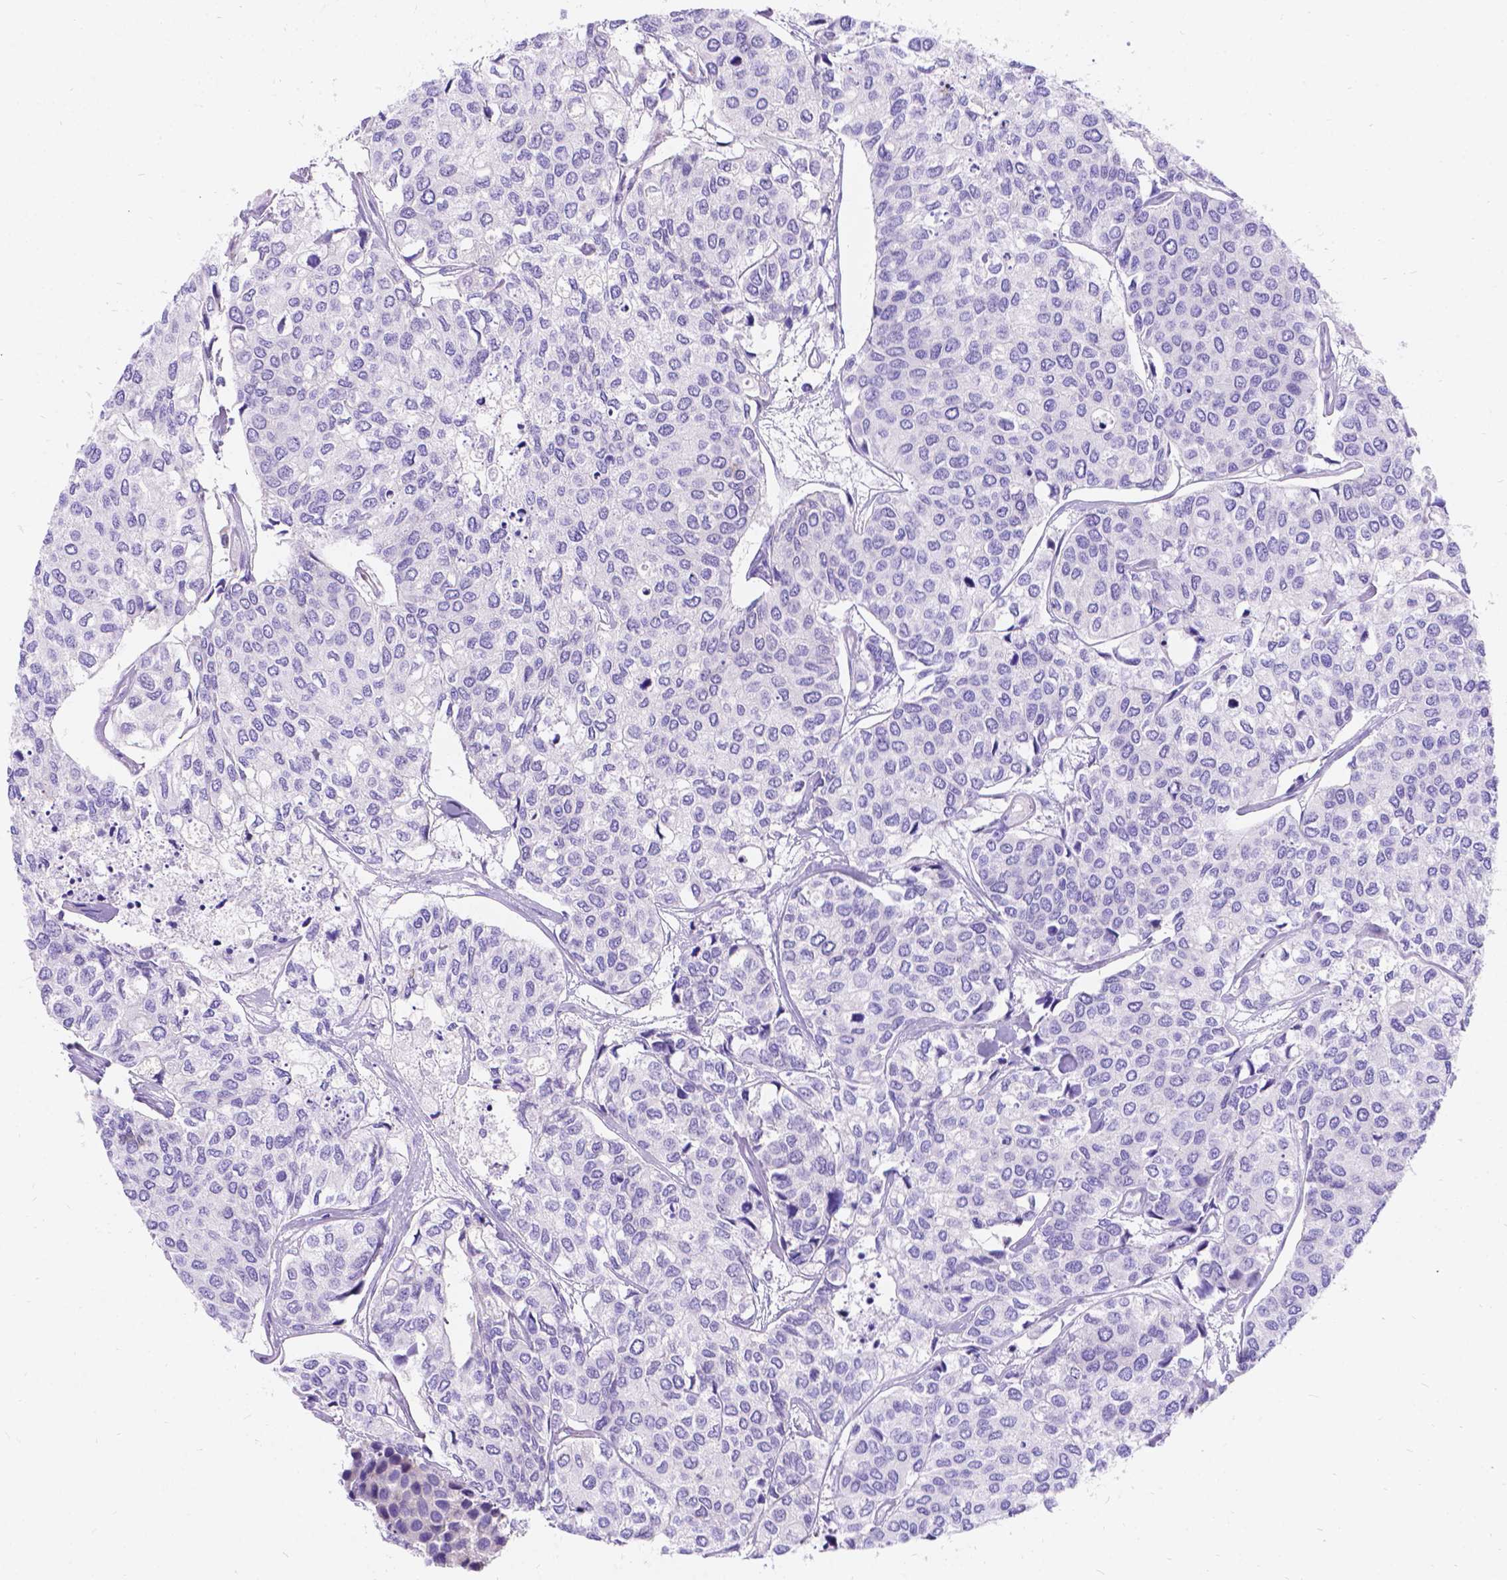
{"staining": {"intensity": "negative", "quantity": "none", "location": "none"}, "tissue": "urothelial cancer", "cell_type": "Tumor cells", "image_type": "cancer", "snomed": [{"axis": "morphology", "description": "Urothelial carcinoma, High grade"}, {"axis": "topography", "description": "Urinary bladder"}], "caption": "There is no significant staining in tumor cells of urothelial cancer.", "gene": "PALS1", "patient": {"sex": "male", "age": 73}}